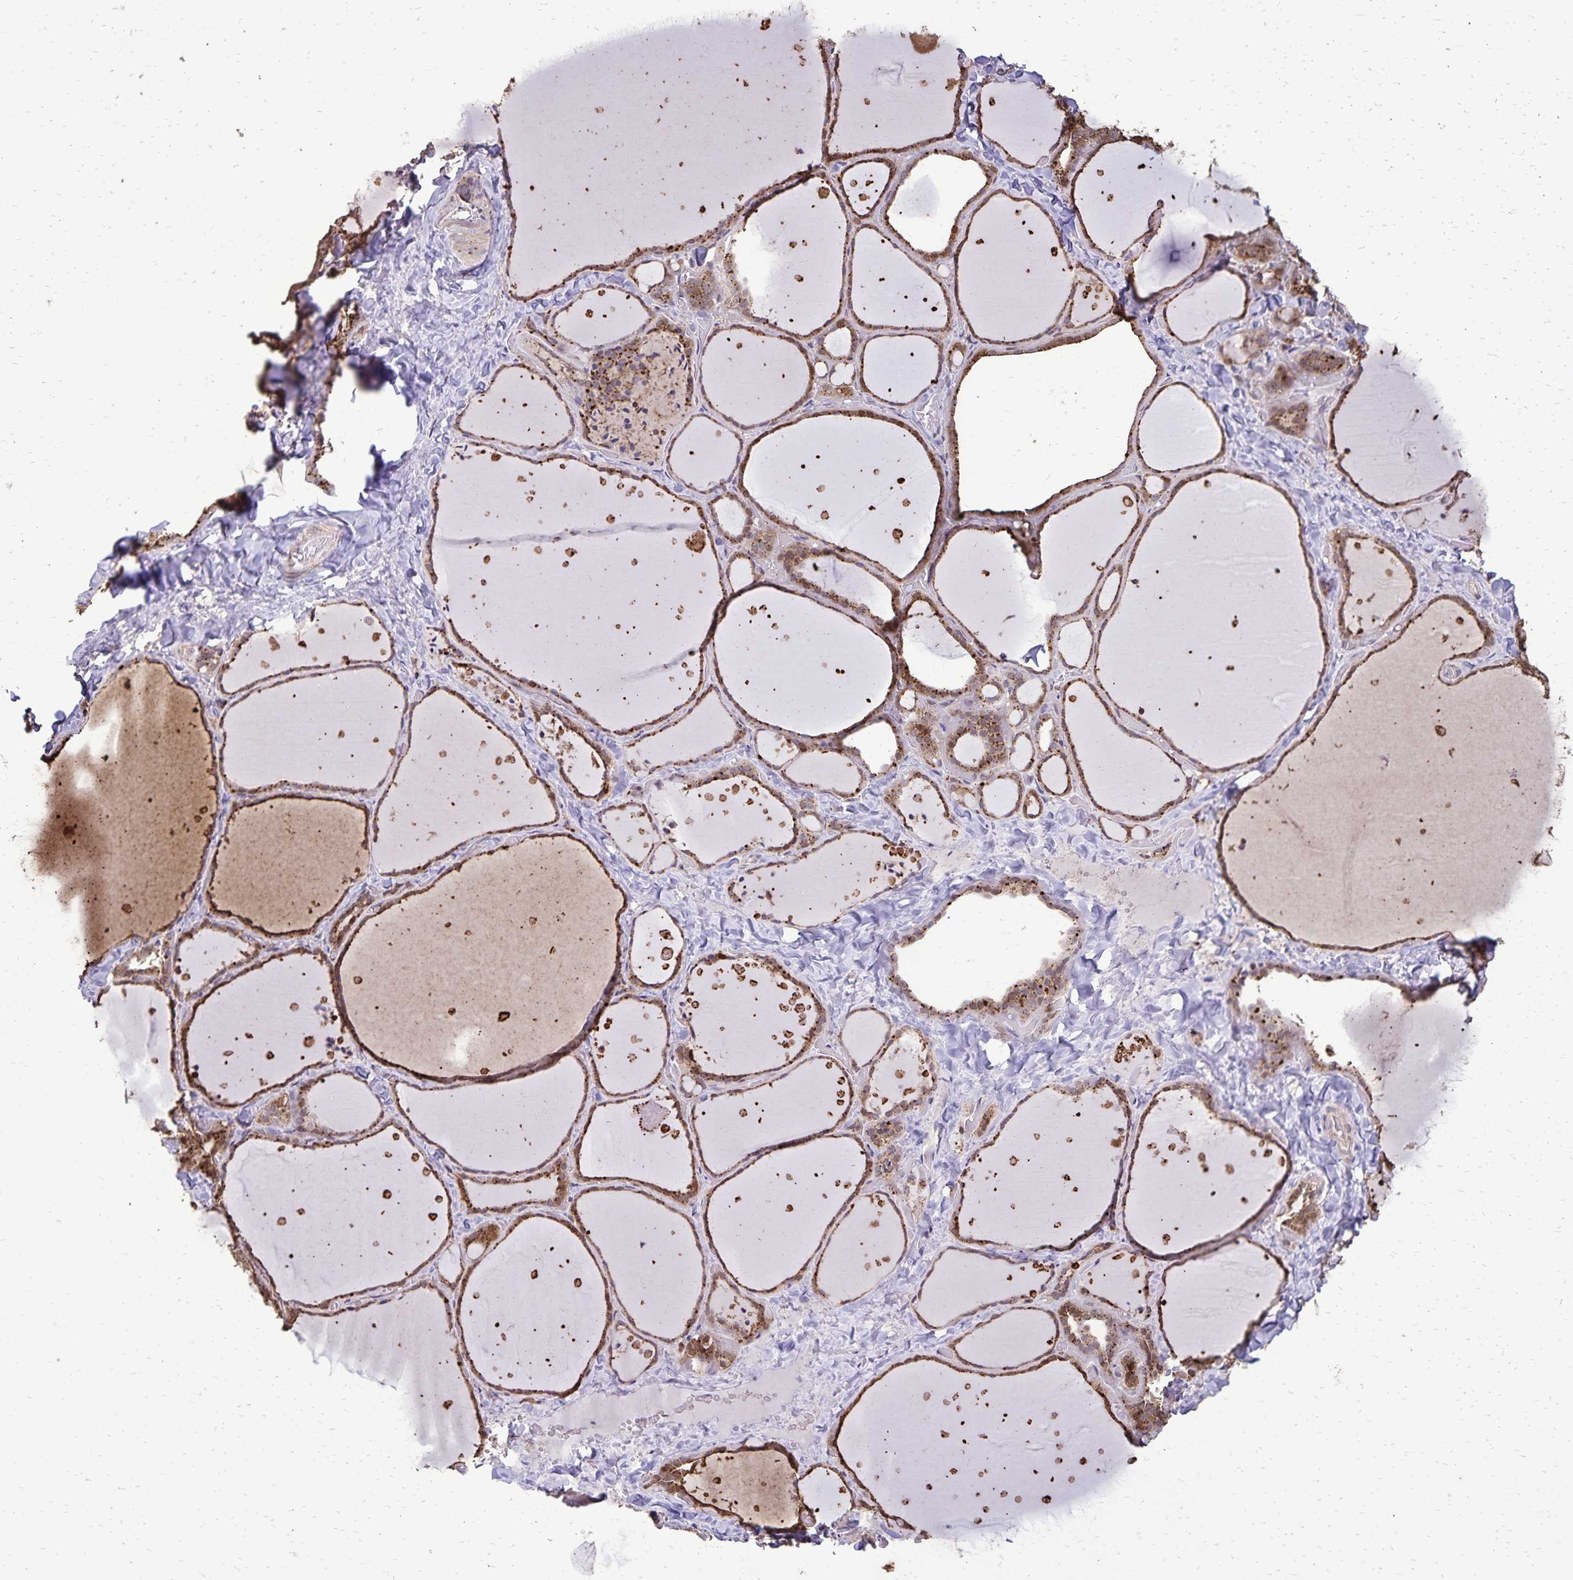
{"staining": {"intensity": "strong", "quantity": ">75%", "location": "cytoplasmic/membranous"}, "tissue": "thyroid gland", "cell_type": "Glandular cells", "image_type": "normal", "snomed": [{"axis": "morphology", "description": "Normal tissue, NOS"}, {"axis": "topography", "description": "Thyroid gland"}], "caption": "Immunohistochemistry (IHC) micrograph of benign thyroid gland: thyroid gland stained using IHC displays high levels of strong protein expression localized specifically in the cytoplasmic/membranous of glandular cells, appearing as a cytoplasmic/membranous brown color.", "gene": "CHMP1B", "patient": {"sex": "female", "age": 36}}